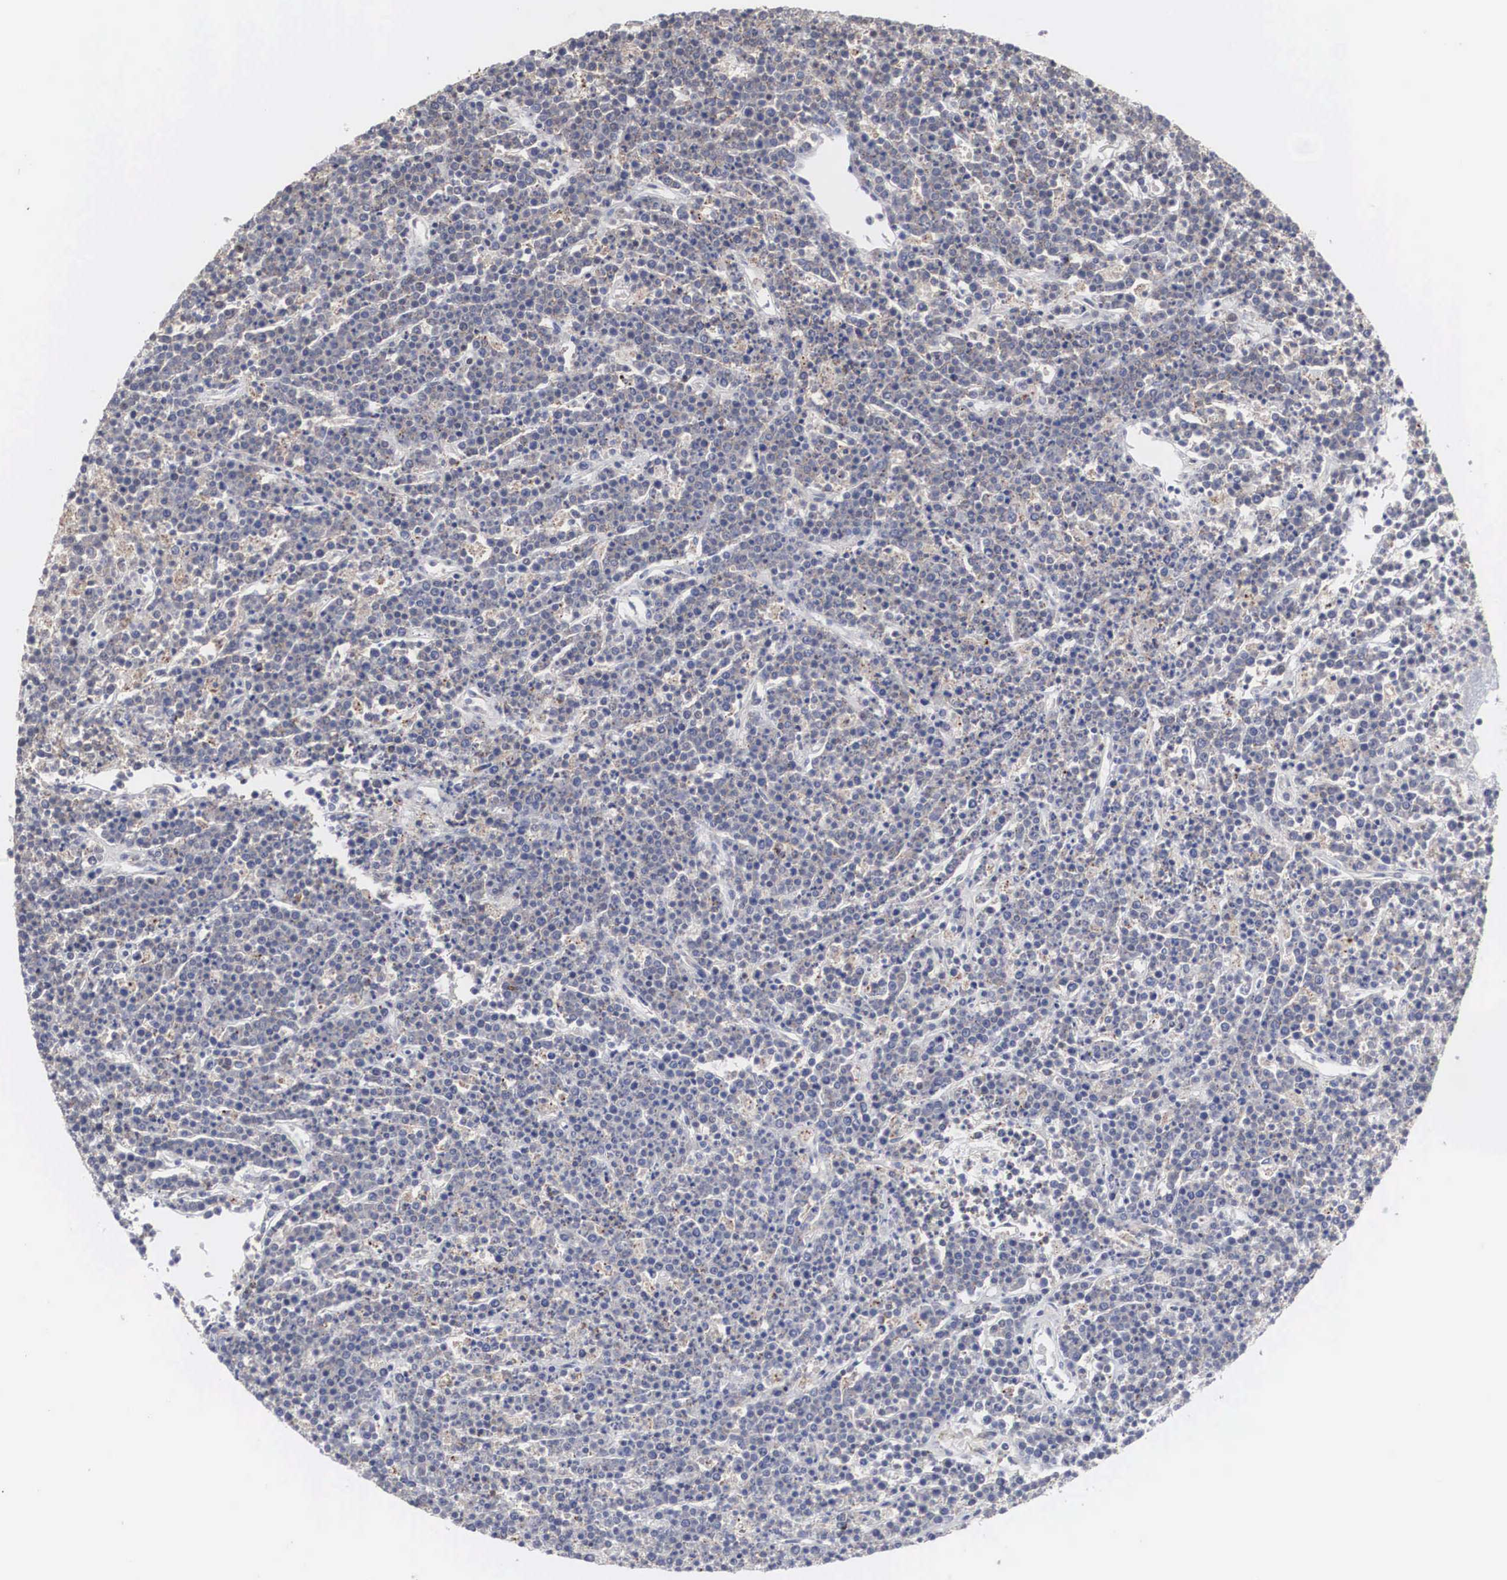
{"staining": {"intensity": "negative", "quantity": "none", "location": "none"}, "tissue": "lymphoma", "cell_type": "Tumor cells", "image_type": "cancer", "snomed": [{"axis": "morphology", "description": "Malignant lymphoma, non-Hodgkin's type, High grade"}, {"axis": "topography", "description": "Ovary"}], "caption": "The micrograph shows no significant staining in tumor cells of lymphoma. The staining was performed using DAB (3,3'-diaminobenzidine) to visualize the protein expression in brown, while the nuclei were stained in blue with hematoxylin (Magnification: 20x).", "gene": "AUTS2", "patient": {"sex": "female", "age": 56}}